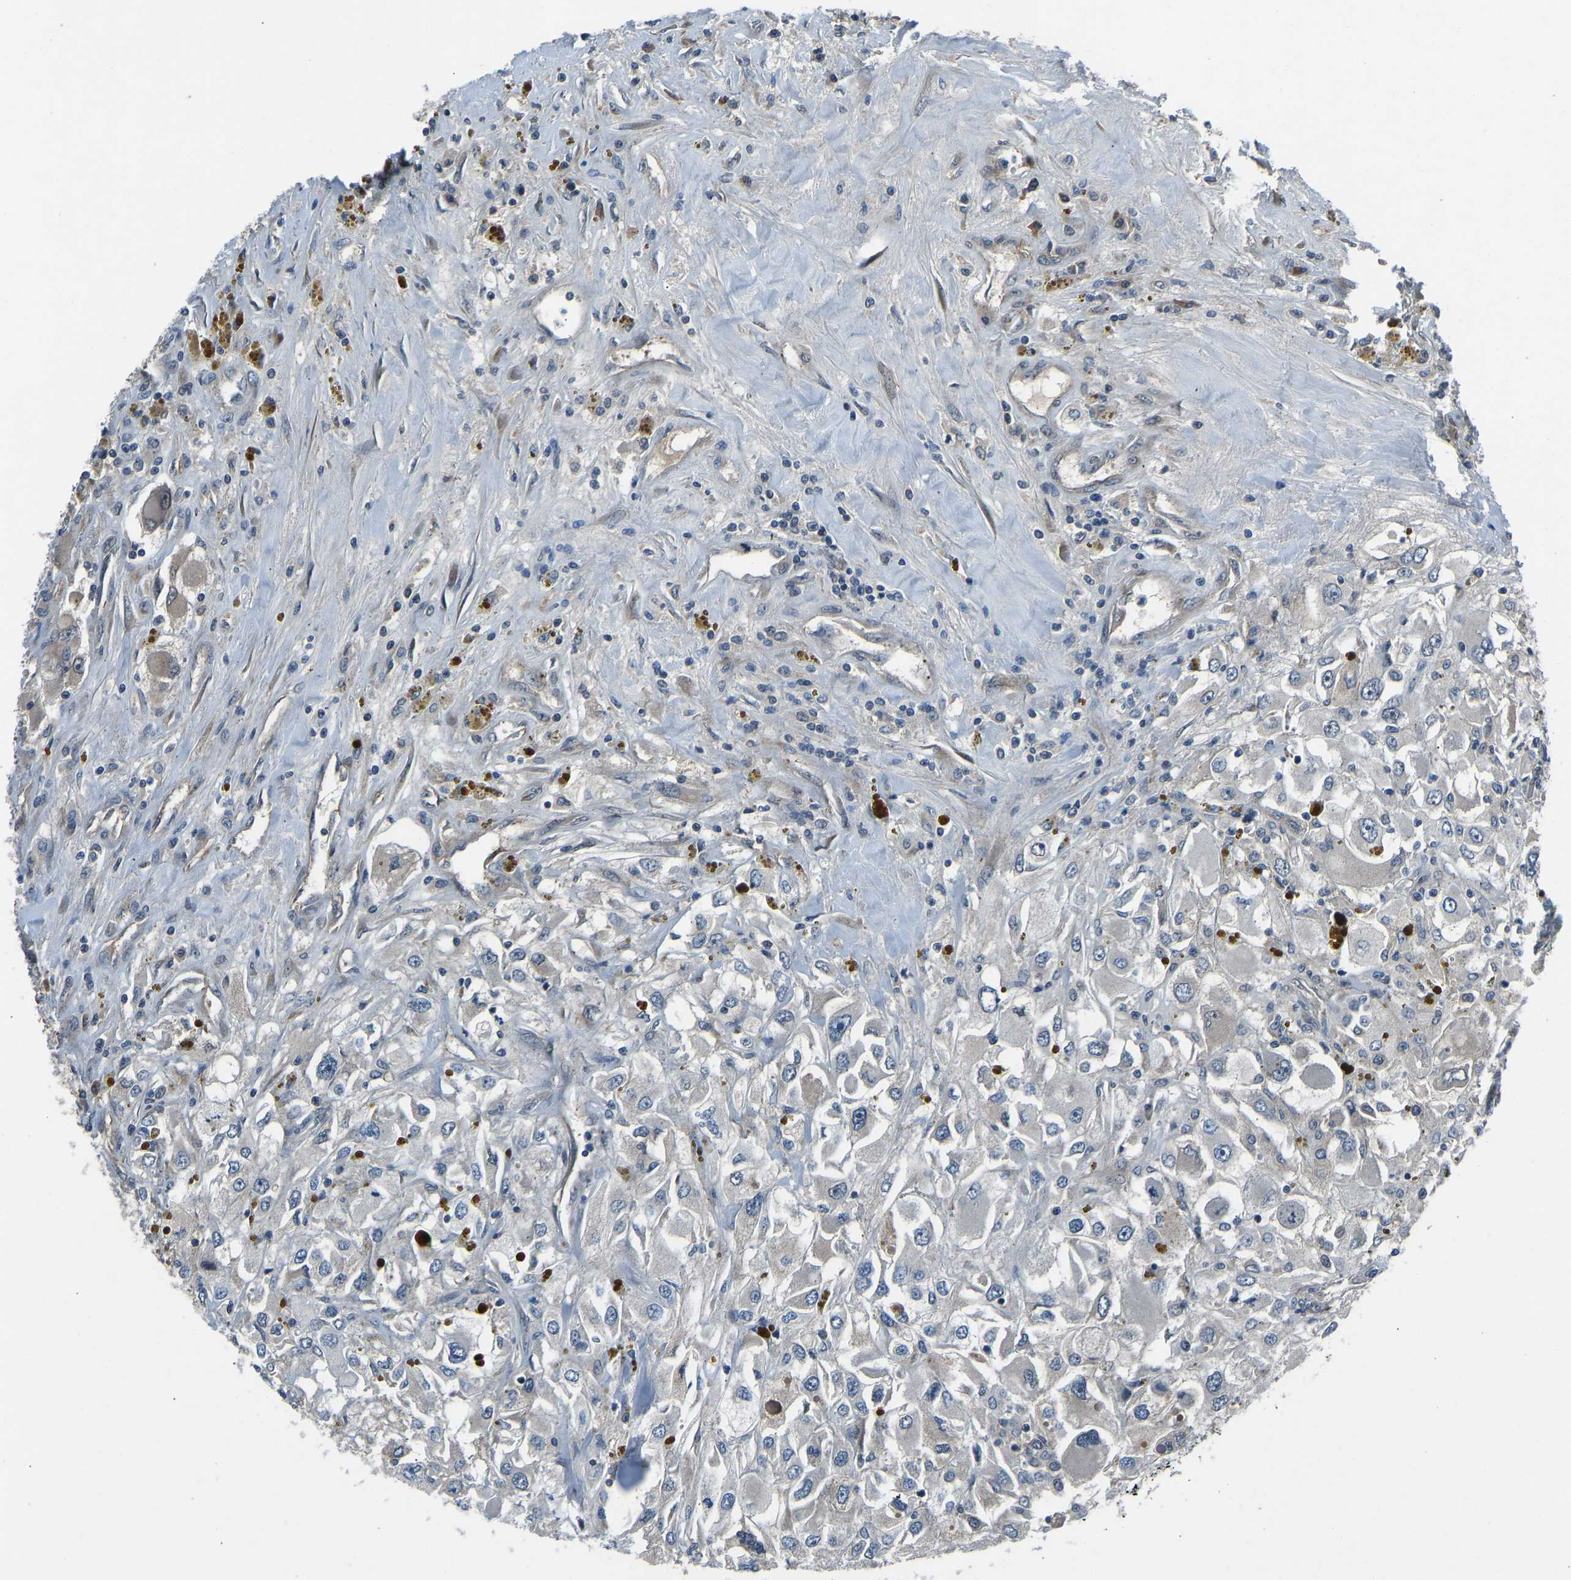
{"staining": {"intensity": "negative", "quantity": "none", "location": "none"}, "tissue": "renal cancer", "cell_type": "Tumor cells", "image_type": "cancer", "snomed": [{"axis": "morphology", "description": "Adenocarcinoma, NOS"}, {"axis": "topography", "description": "Kidney"}], "caption": "IHC histopathology image of human adenocarcinoma (renal) stained for a protein (brown), which shows no staining in tumor cells. The staining is performed using DAB brown chromogen with nuclei counter-stained in using hematoxylin.", "gene": "RLIM", "patient": {"sex": "female", "age": 52}}